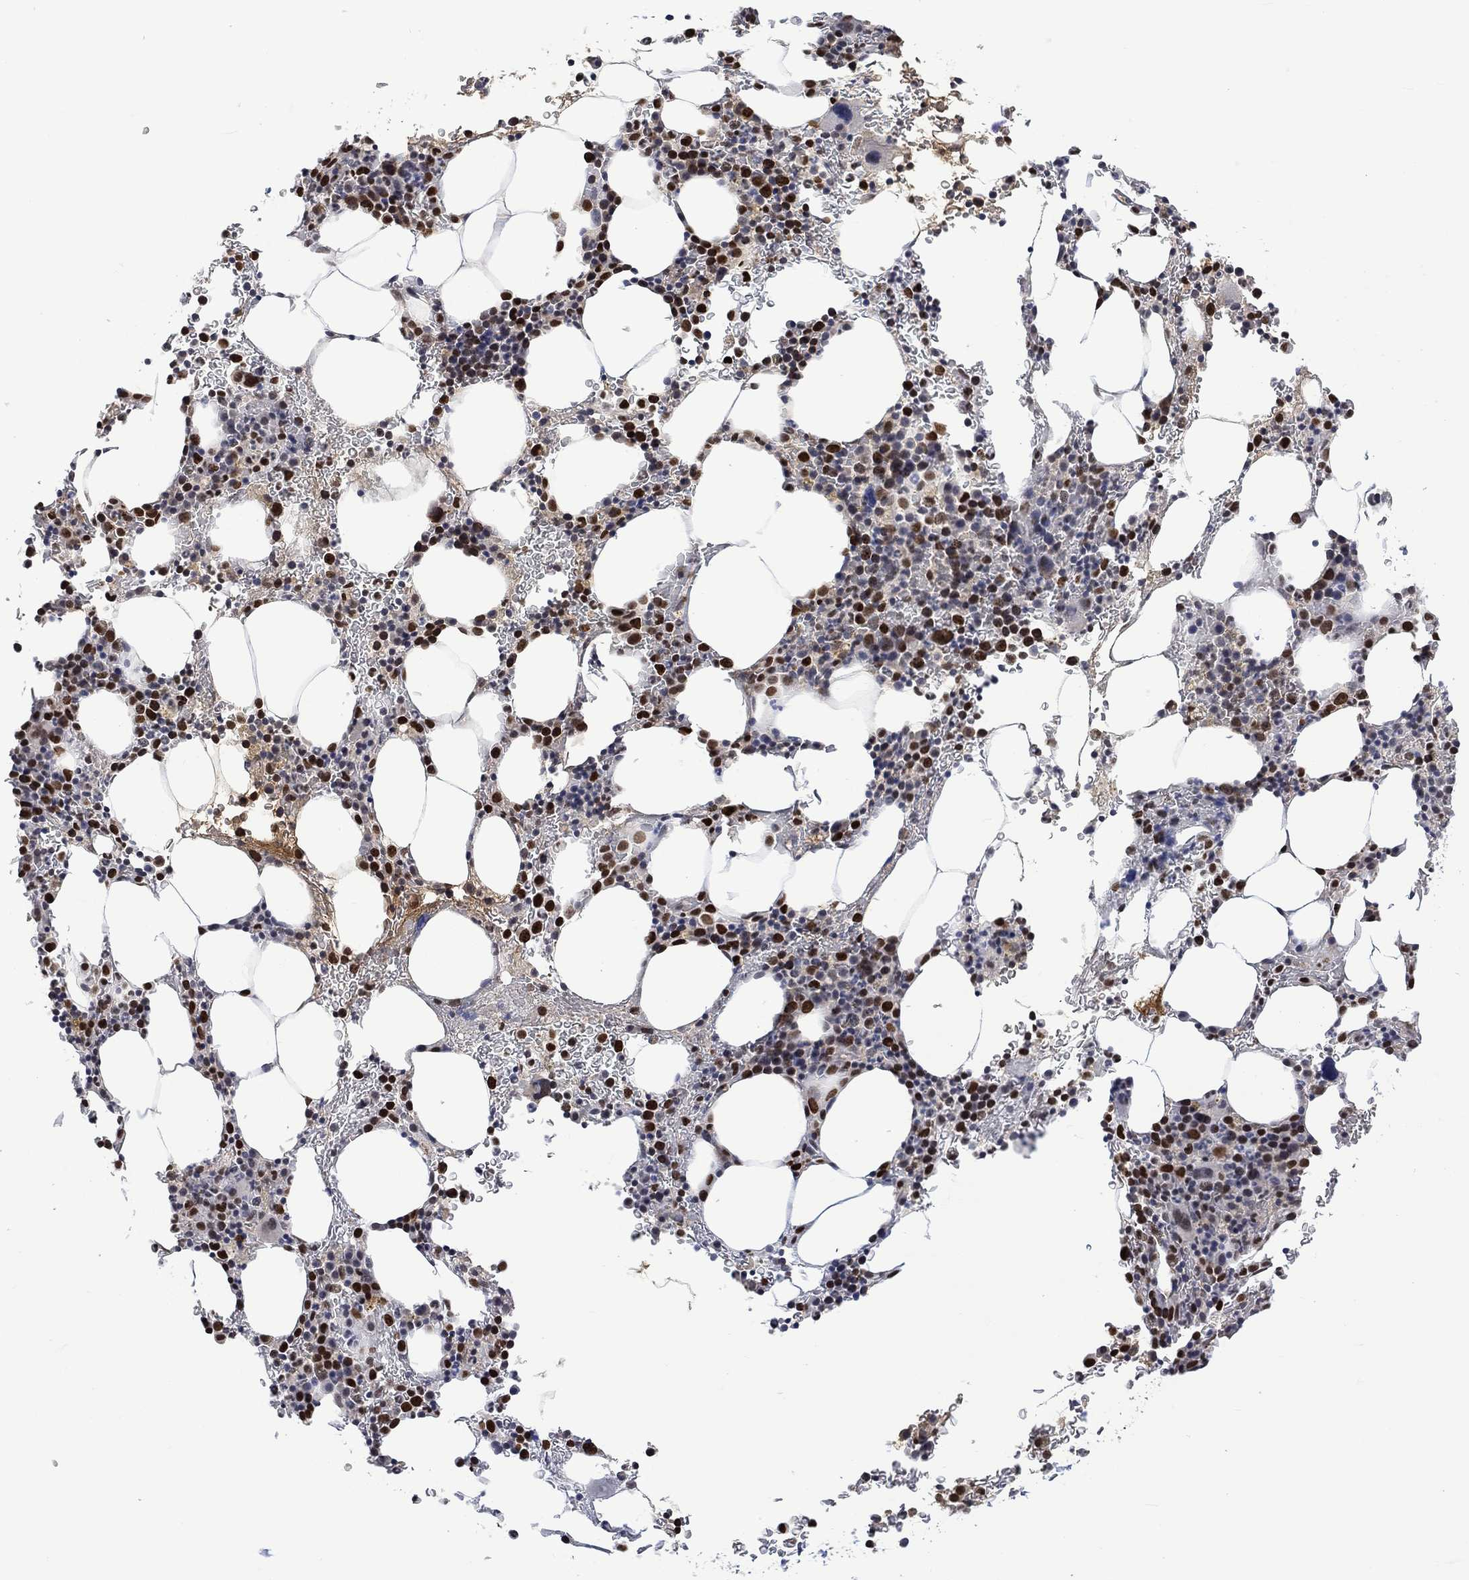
{"staining": {"intensity": "strong", "quantity": "25%-75%", "location": "nuclear"}, "tissue": "bone marrow", "cell_type": "Hematopoietic cells", "image_type": "normal", "snomed": [{"axis": "morphology", "description": "Normal tissue, NOS"}, {"axis": "topography", "description": "Bone marrow"}], "caption": "Immunohistochemical staining of unremarkable human bone marrow demonstrates strong nuclear protein positivity in approximately 25%-75% of hematopoietic cells.", "gene": "RAD54L2", "patient": {"sex": "male", "age": 77}}